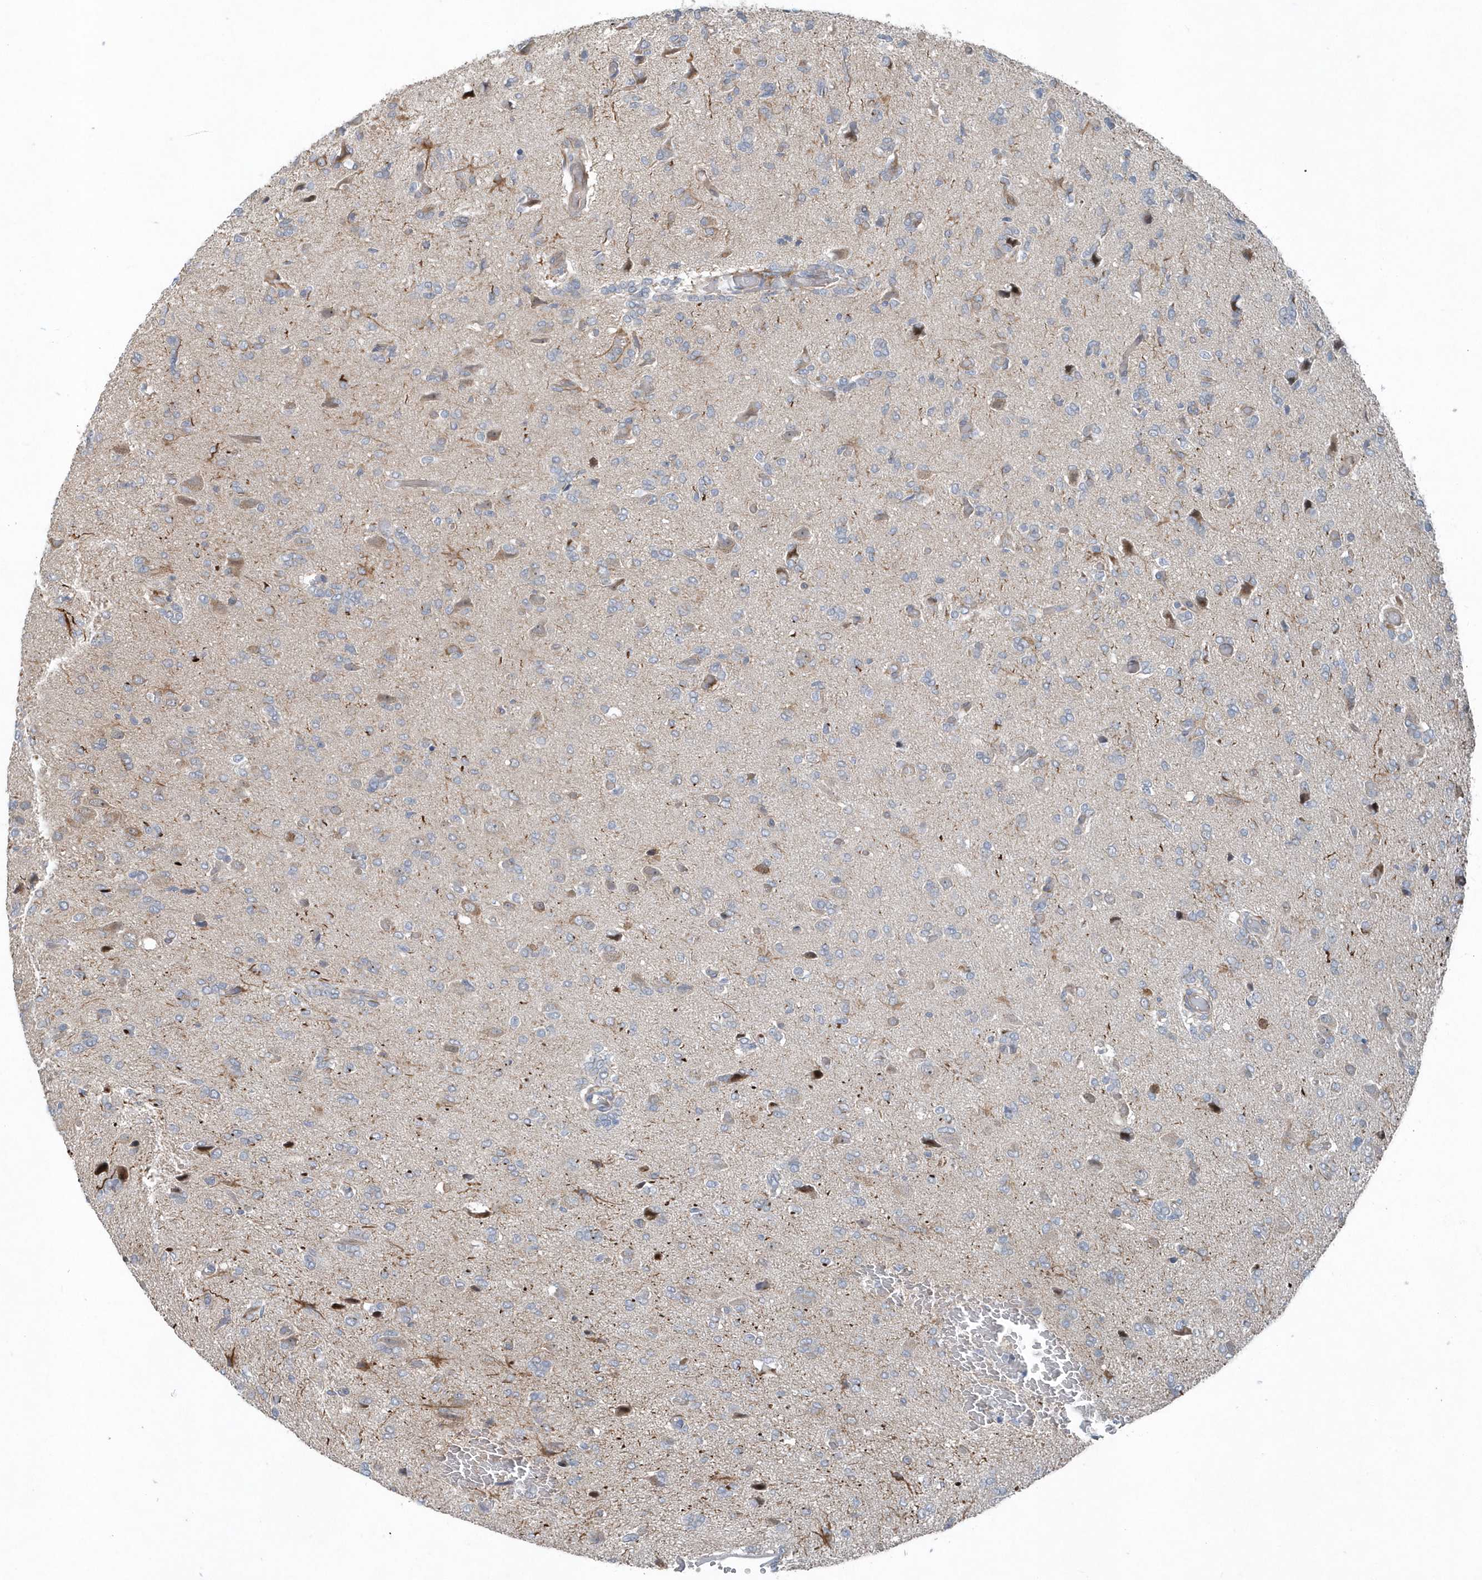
{"staining": {"intensity": "negative", "quantity": "none", "location": "none"}, "tissue": "glioma", "cell_type": "Tumor cells", "image_type": "cancer", "snomed": [{"axis": "morphology", "description": "Glioma, malignant, High grade"}, {"axis": "topography", "description": "Brain"}], "caption": "Tumor cells show no significant positivity in glioma.", "gene": "MCC", "patient": {"sex": "female", "age": 59}}